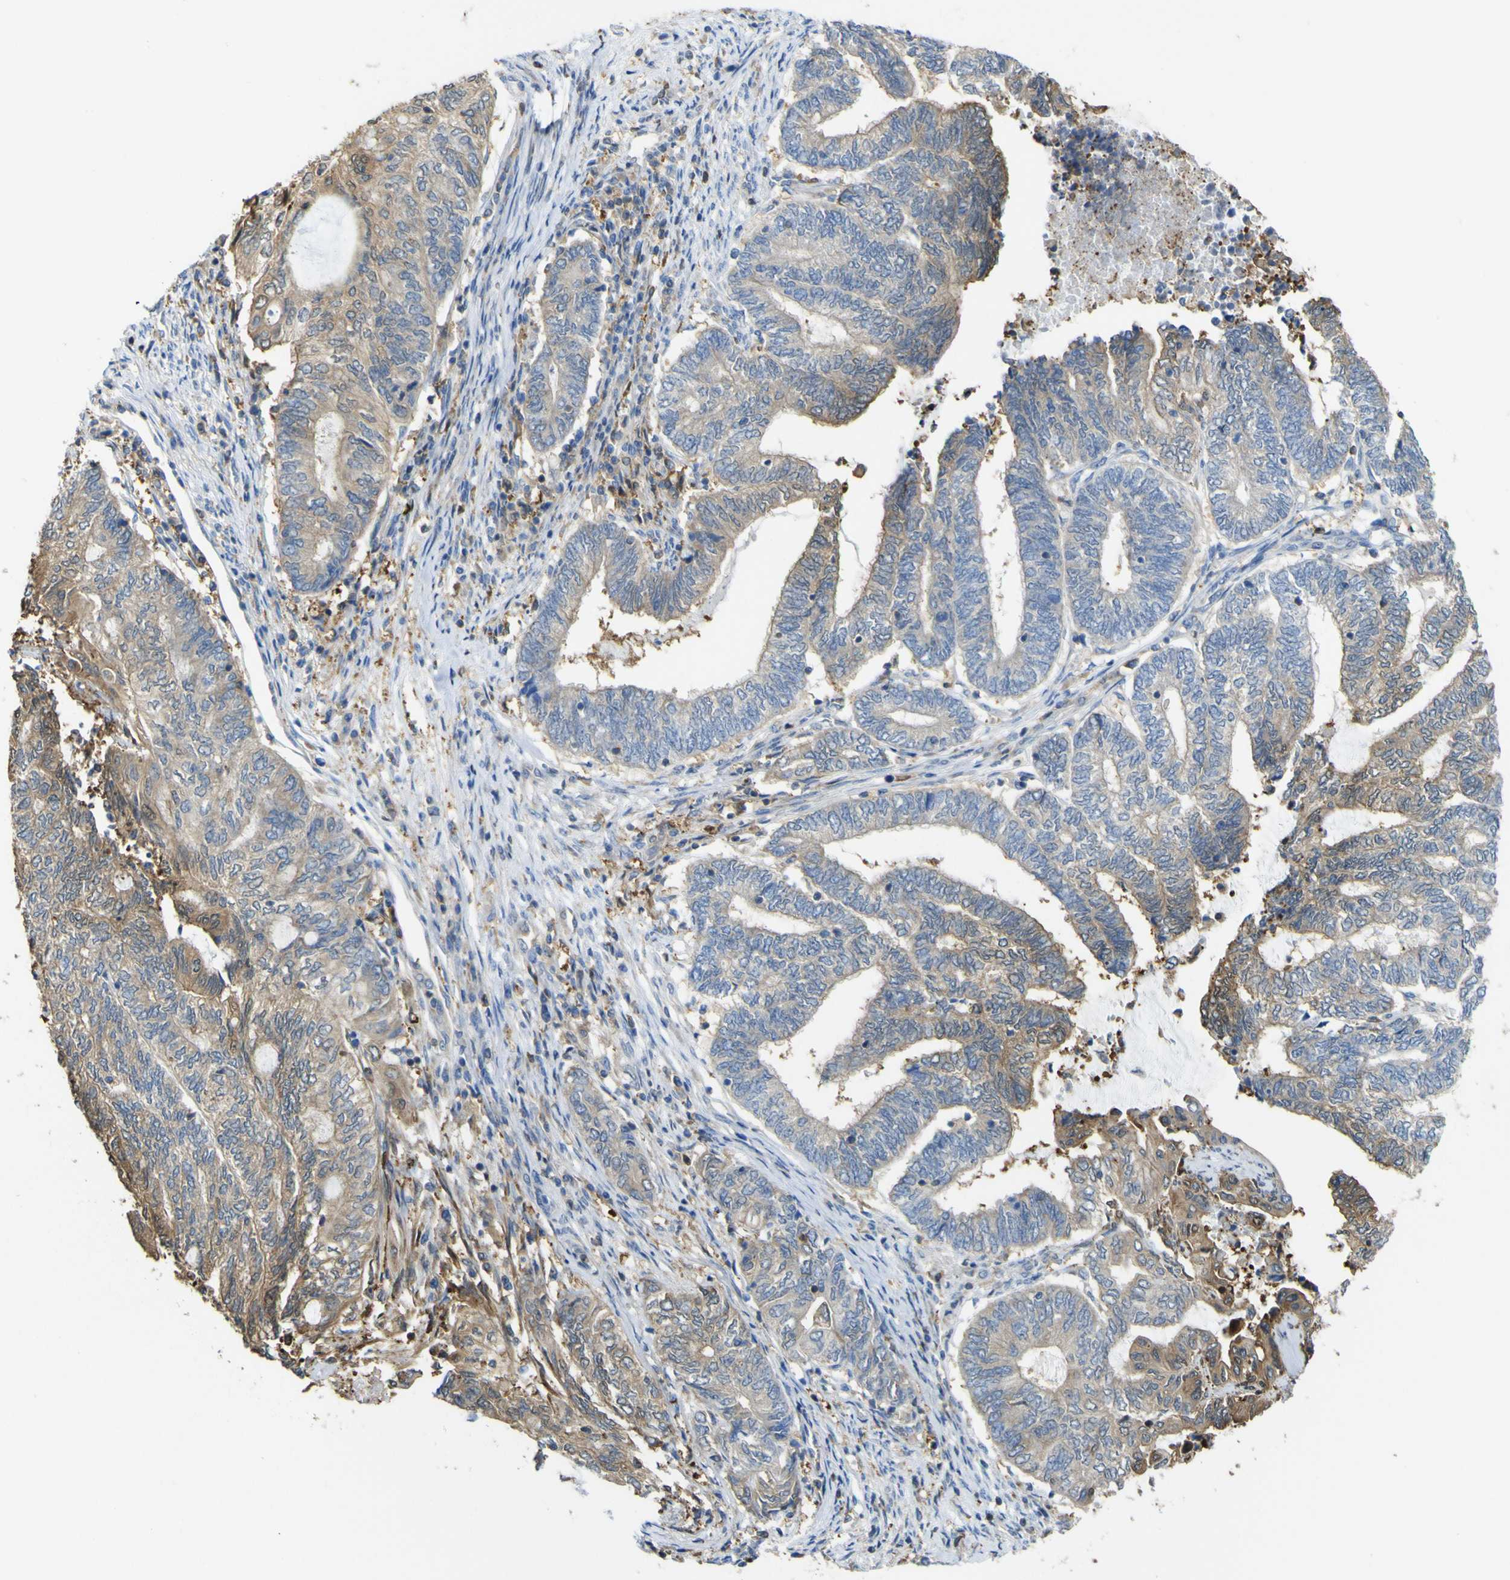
{"staining": {"intensity": "moderate", "quantity": "25%-75%", "location": "cytoplasmic/membranous"}, "tissue": "endometrial cancer", "cell_type": "Tumor cells", "image_type": "cancer", "snomed": [{"axis": "morphology", "description": "Adenocarcinoma, NOS"}, {"axis": "topography", "description": "Uterus"}, {"axis": "topography", "description": "Endometrium"}], "caption": "Immunohistochemistry (IHC) micrograph of neoplastic tissue: human endometrial cancer (adenocarcinoma) stained using immunohistochemistry (IHC) reveals medium levels of moderate protein expression localized specifically in the cytoplasmic/membranous of tumor cells, appearing as a cytoplasmic/membranous brown color.", "gene": "ABHD3", "patient": {"sex": "female", "age": 70}}